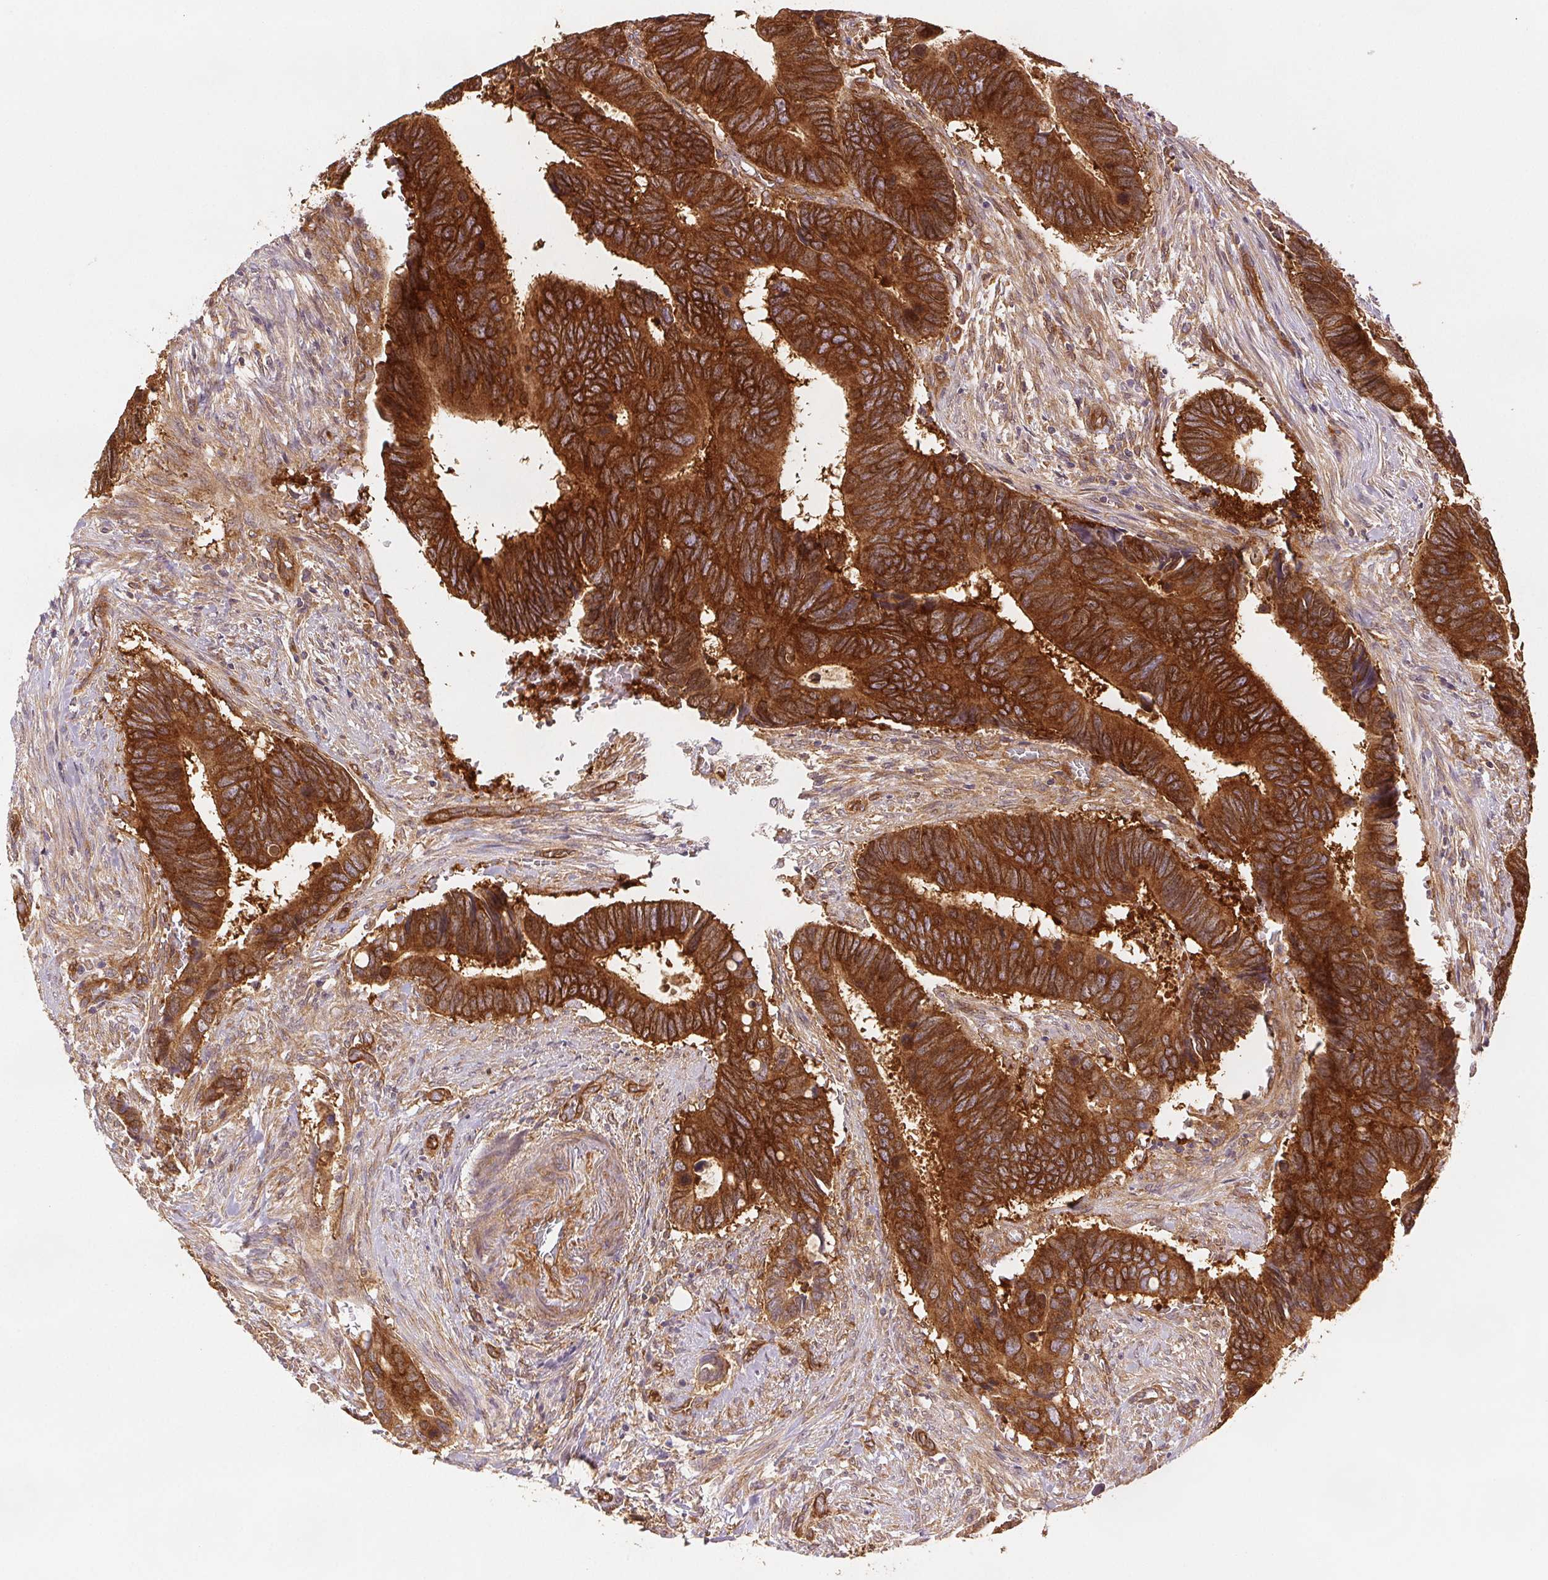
{"staining": {"intensity": "strong", "quantity": ">75%", "location": "cytoplasmic/membranous"}, "tissue": "colorectal cancer", "cell_type": "Tumor cells", "image_type": "cancer", "snomed": [{"axis": "morphology", "description": "Adenocarcinoma, NOS"}, {"axis": "topography", "description": "Colon"}], "caption": "Strong cytoplasmic/membranous expression for a protein is identified in about >75% of tumor cells of colorectal cancer using immunohistochemistry.", "gene": "DIAPH2", "patient": {"sex": "male", "age": 49}}